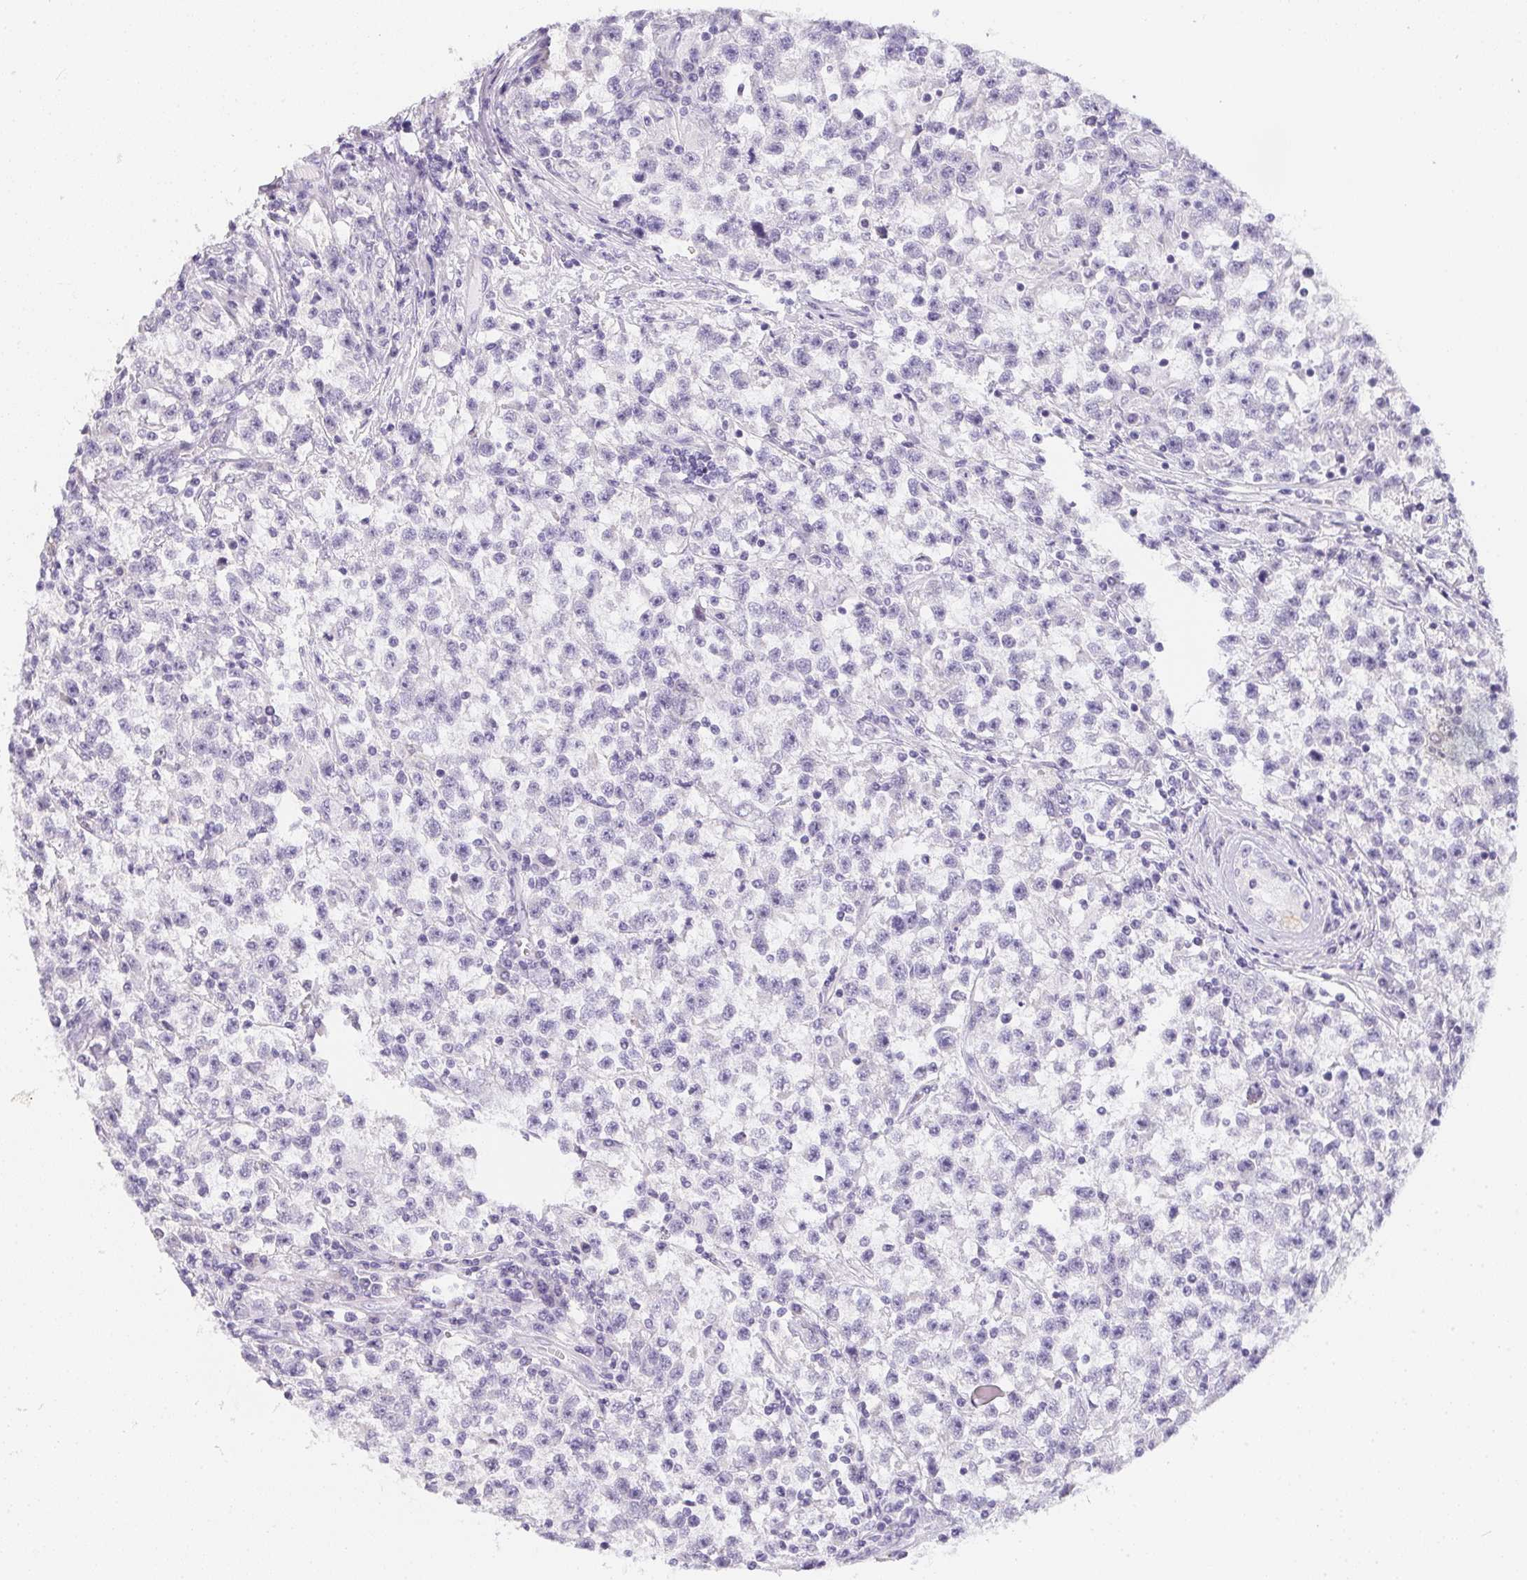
{"staining": {"intensity": "negative", "quantity": "none", "location": "none"}, "tissue": "testis cancer", "cell_type": "Tumor cells", "image_type": "cancer", "snomed": [{"axis": "morphology", "description": "Seminoma, NOS"}, {"axis": "topography", "description": "Testis"}], "caption": "A histopathology image of seminoma (testis) stained for a protein reveals no brown staining in tumor cells.", "gene": "MAP1A", "patient": {"sex": "male", "age": 31}}